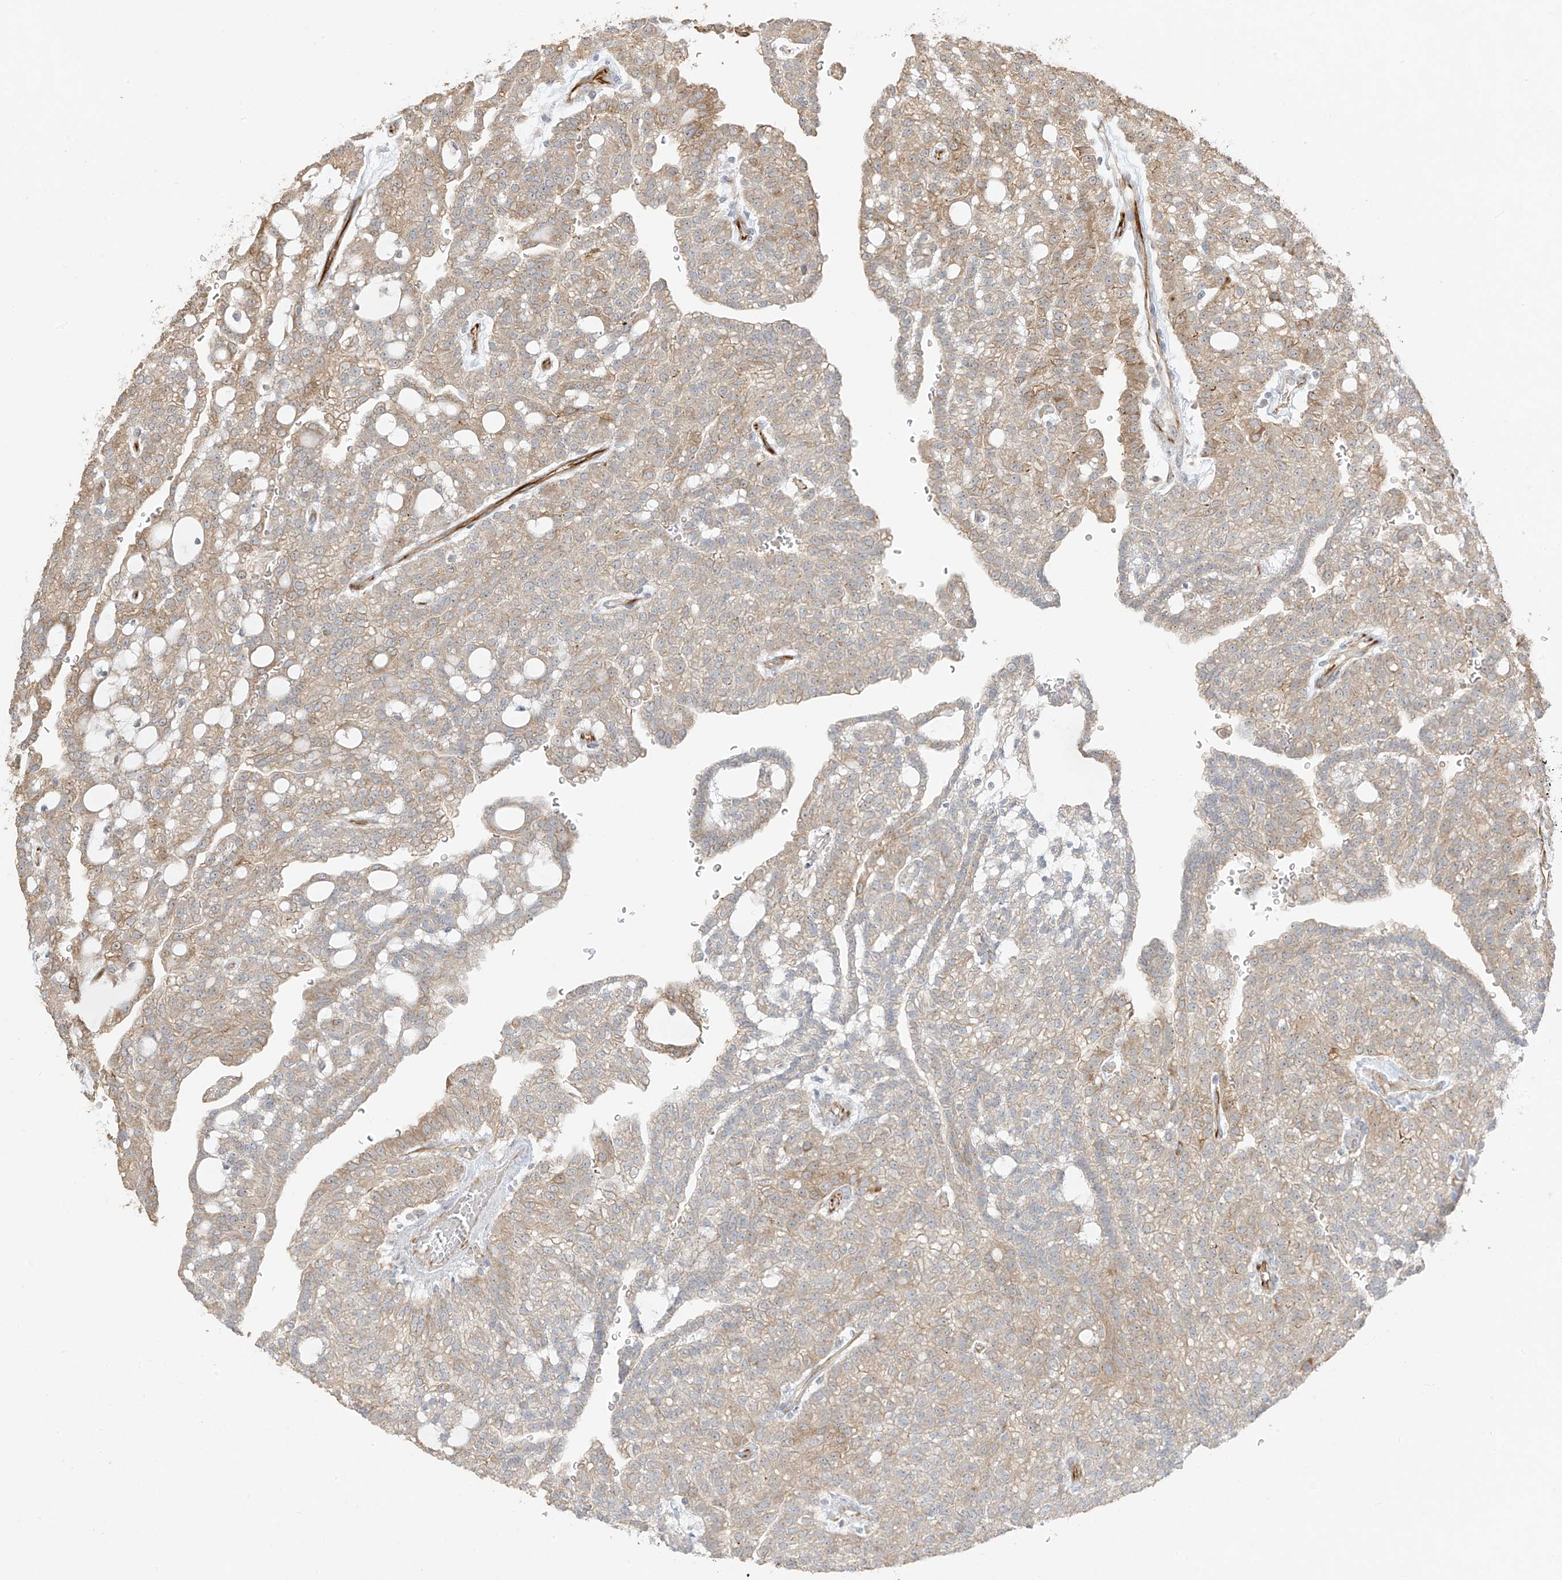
{"staining": {"intensity": "weak", "quantity": ">75%", "location": "cytoplasmic/membranous"}, "tissue": "renal cancer", "cell_type": "Tumor cells", "image_type": "cancer", "snomed": [{"axis": "morphology", "description": "Adenocarcinoma, NOS"}, {"axis": "topography", "description": "Kidney"}], "caption": "Immunohistochemistry (IHC) staining of adenocarcinoma (renal), which shows low levels of weak cytoplasmic/membranous positivity in about >75% of tumor cells indicating weak cytoplasmic/membranous protein positivity. The staining was performed using DAB (brown) for protein detection and nuclei were counterstained in hematoxylin (blue).", "gene": "DCDC2", "patient": {"sex": "male", "age": 63}}